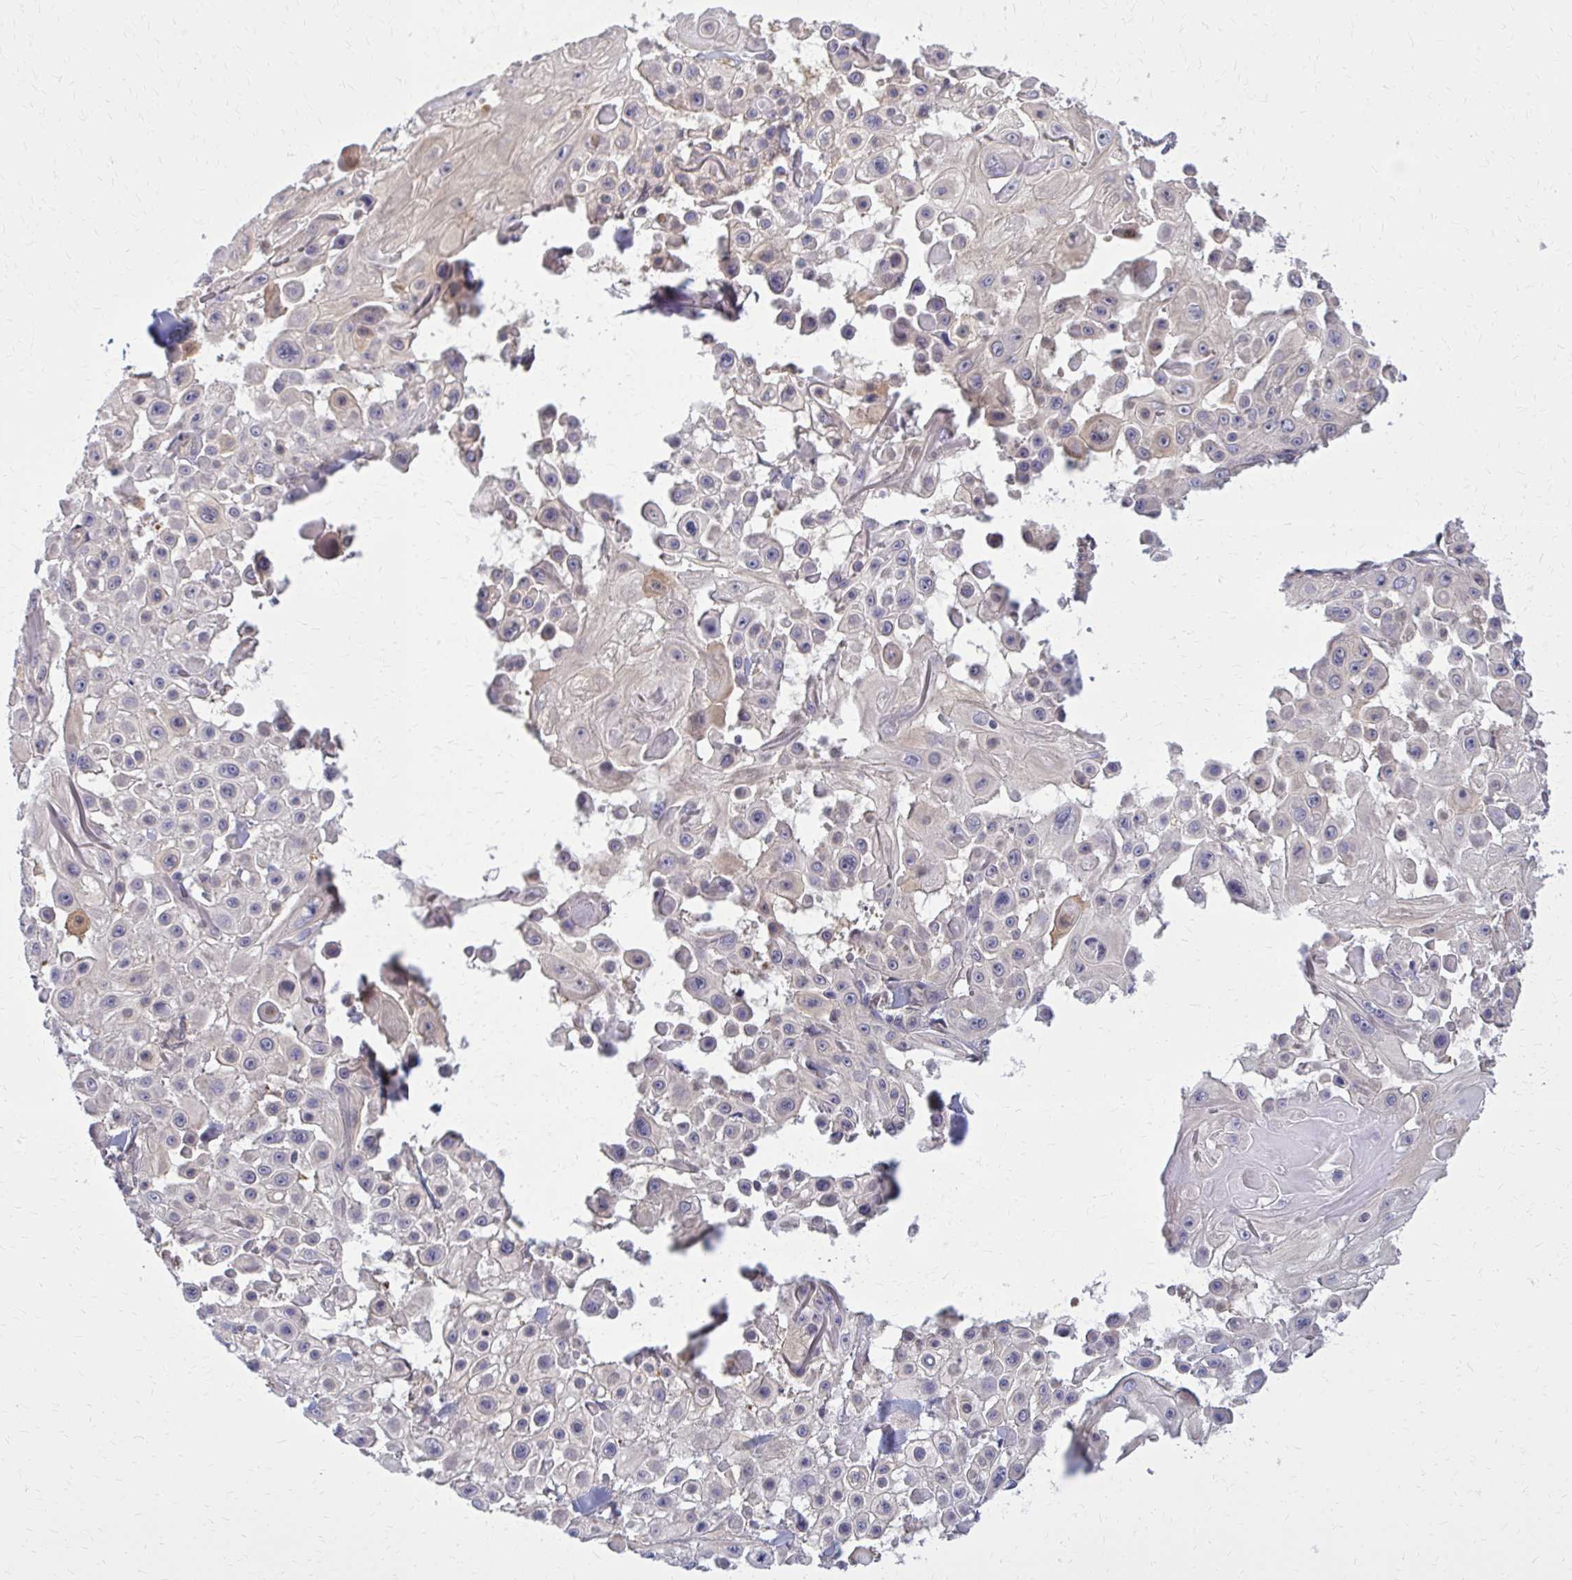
{"staining": {"intensity": "weak", "quantity": "<25%", "location": "cytoplasmic/membranous"}, "tissue": "skin cancer", "cell_type": "Tumor cells", "image_type": "cancer", "snomed": [{"axis": "morphology", "description": "Squamous cell carcinoma, NOS"}, {"axis": "topography", "description": "Skin"}], "caption": "Squamous cell carcinoma (skin) was stained to show a protein in brown. There is no significant positivity in tumor cells.", "gene": "DBI", "patient": {"sex": "male", "age": 91}}